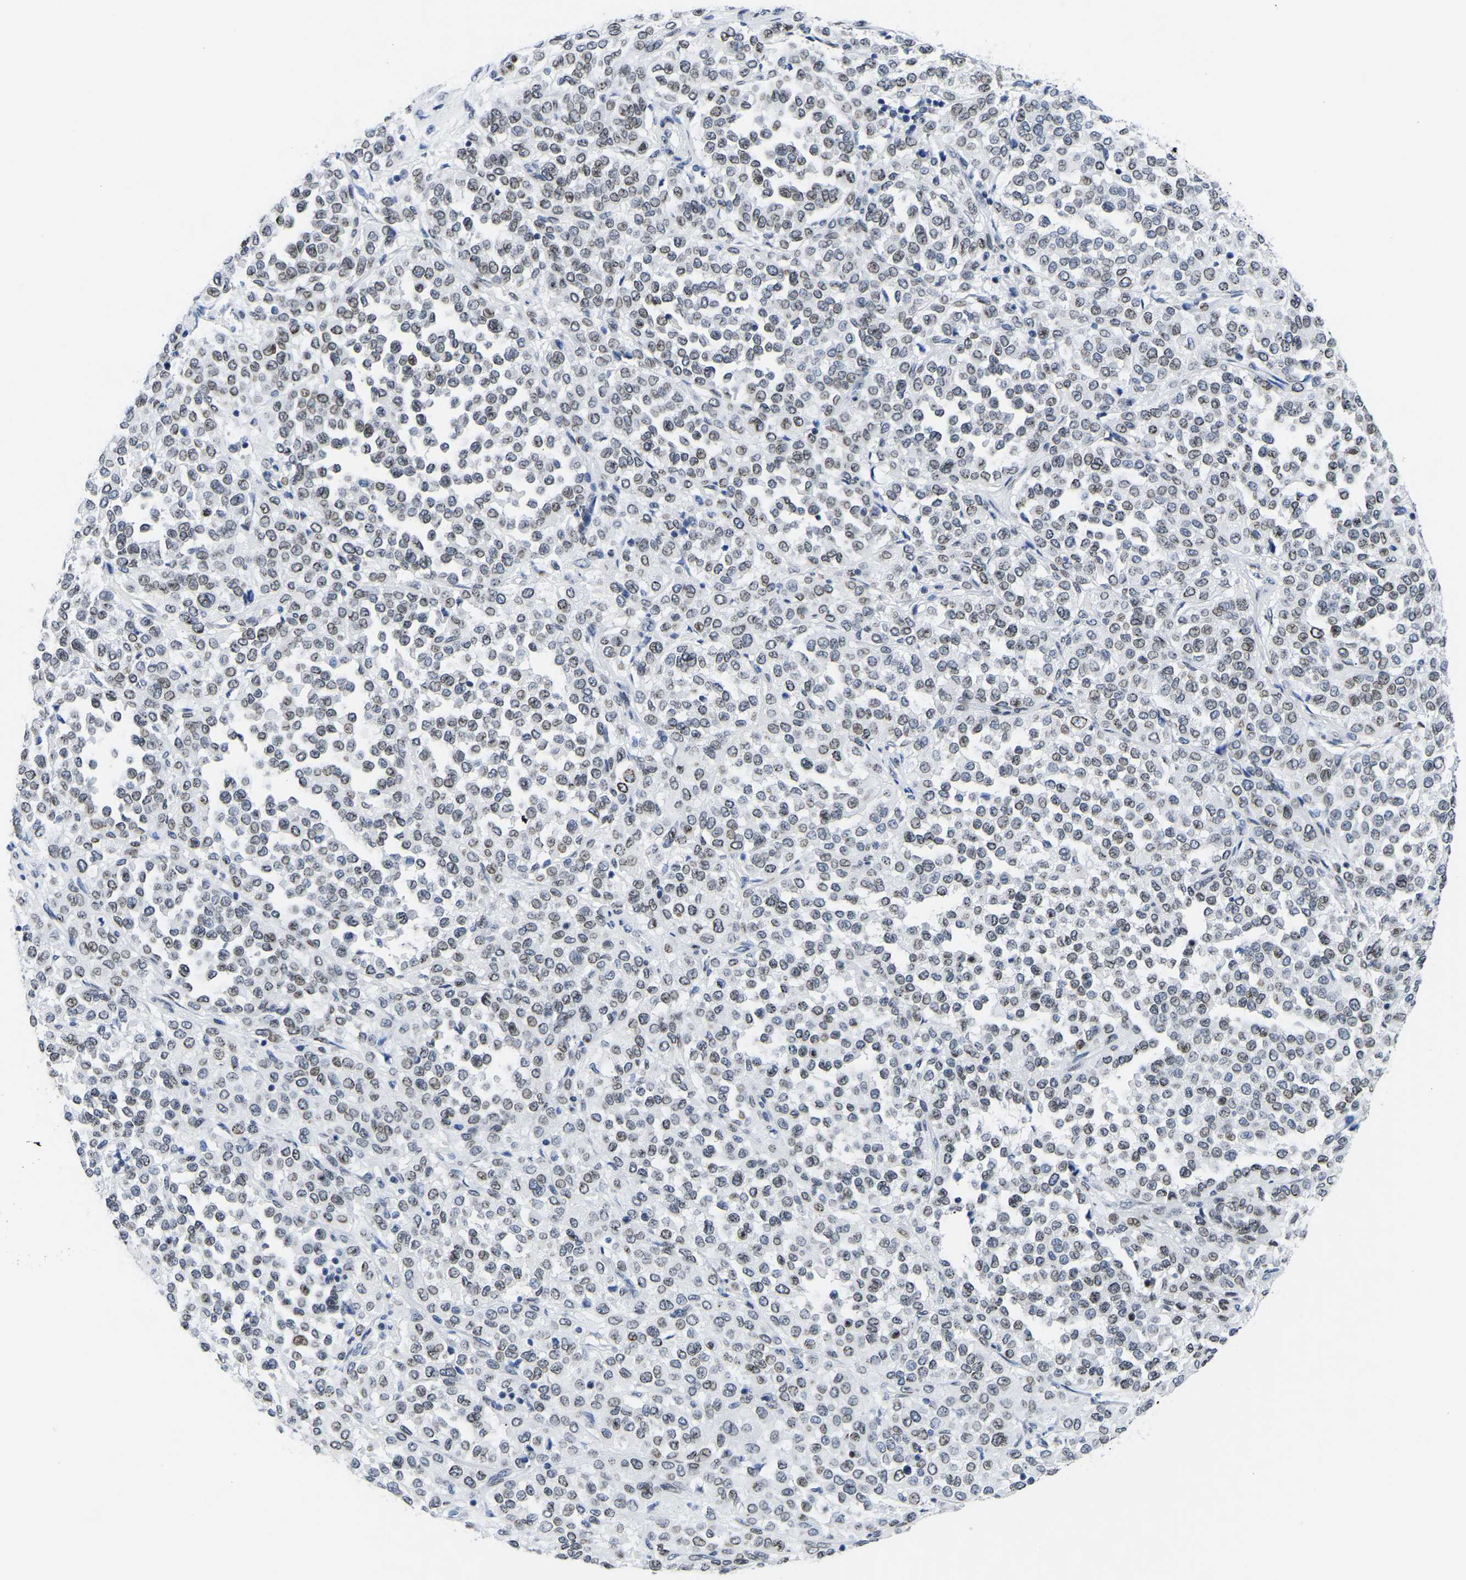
{"staining": {"intensity": "weak", "quantity": ">75%", "location": "cytoplasmic/membranous,nuclear"}, "tissue": "melanoma", "cell_type": "Tumor cells", "image_type": "cancer", "snomed": [{"axis": "morphology", "description": "Malignant melanoma, Metastatic site"}, {"axis": "topography", "description": "Pancreas"}], "caption": "Immunohistochemical staining of human malignant melanoma (metastatic site) displays low levels of weak cytoplasmic/membranous and nuclear positivity in approximately >75% of tumor cells.", "gene": "UPK3A", "patient": {"sex": "female", "age": 30}}